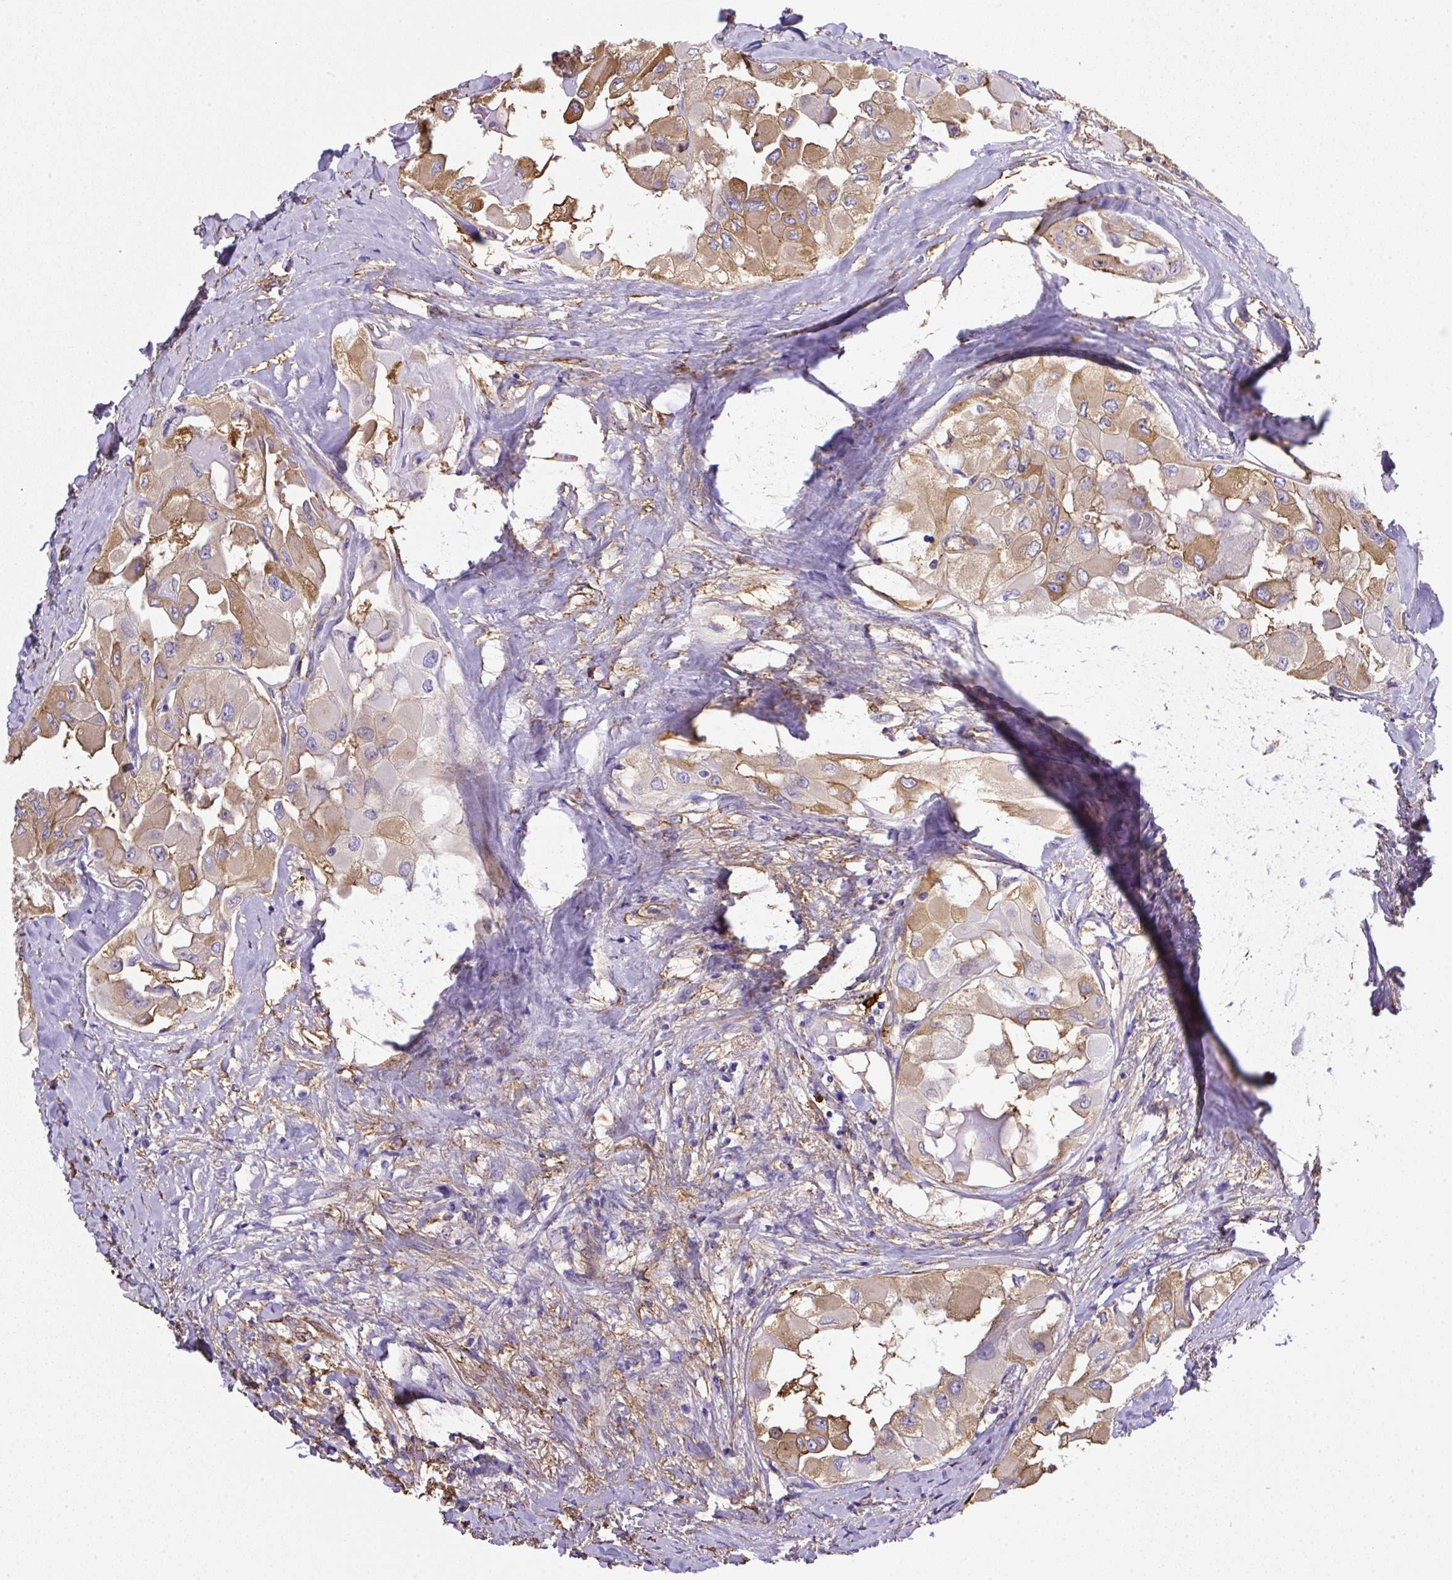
{"staining": {"intensity": "moderate", "quantity": "25%-75%", "location": "cytoplasmic/membranous"}, "tissue": "thyroid cancer", "cell_type": "Tumor cells", "image_type": "cancer", "snomed": [{"axis": "morphology", "description": "Normal tissue, NOS"}, {"axis": "morphology", "description": "Papillary adenocarcinoma, NOS"}, {"axis": "topography", "description": "Thyroid gland"}], "caption": "Moderate cytoplasmic/membranous expression is appreciated in approximately 25%-75% of tumor cells in thyroid cancer.", "gene": "MAGEB5", "patient": {"sex": "female", "age": 59}}